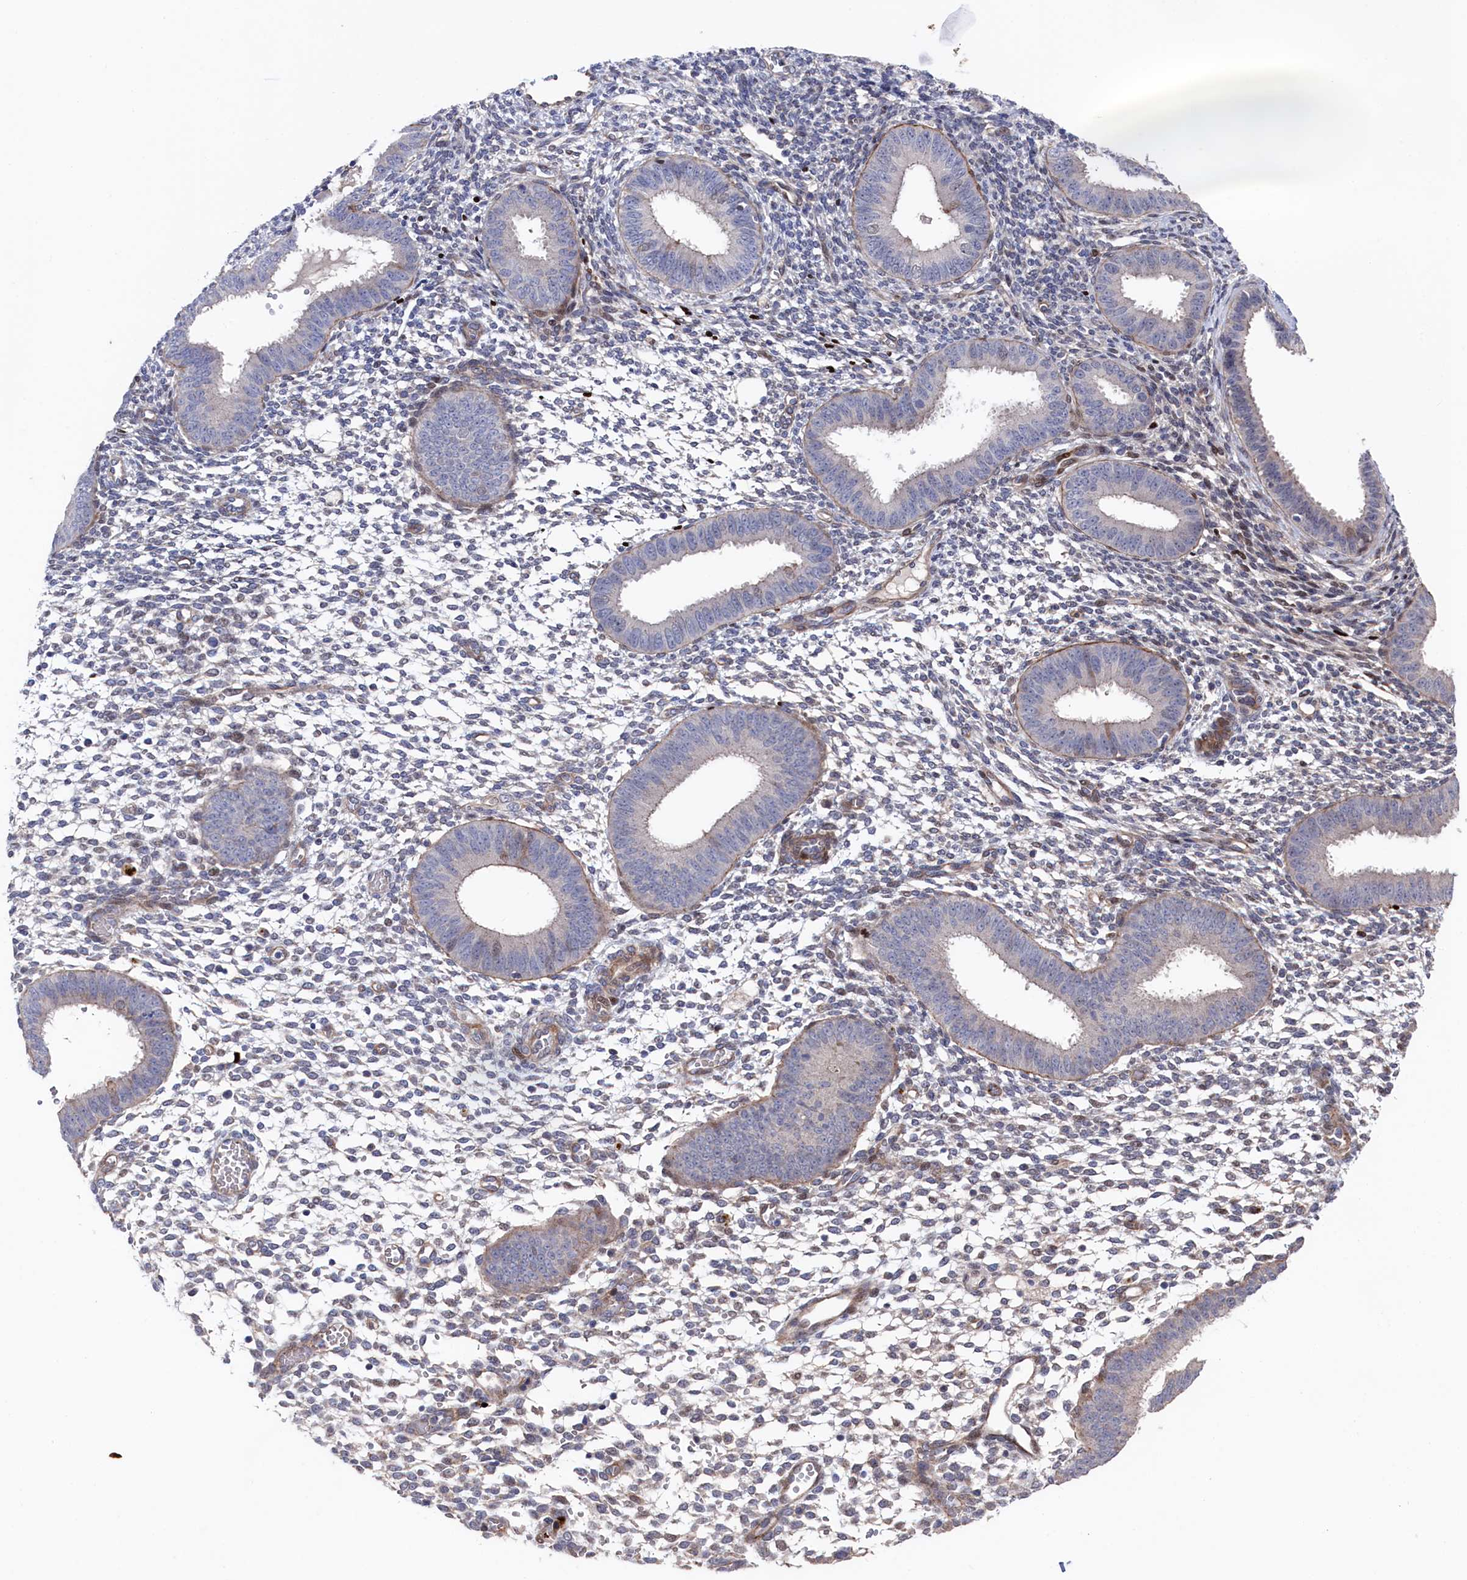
{"staining": {"intensity": "negative", "quantity": "none", "location": "none"}, "tissue": "endometrium", "cell_type": "Cells in endometrial stroma", "image_type": "normal", "snomed": [{"axis": "morphology", "description": "Normal tissue, NOS"}, {"axis": "topography", "description": "Uterus"}, {"axis": "topography", "description": "Endometrium"}], "caption": "Immunohistochemistry photomicrograph of normal endometrium: human endometrium stained with DAB (3,3'-diaminobenzidine) demonstrates no significant protein staining in cells in endometrial stroma.", "gene": "ZNF891", "patient": {"sex": "female", "age": 48}}